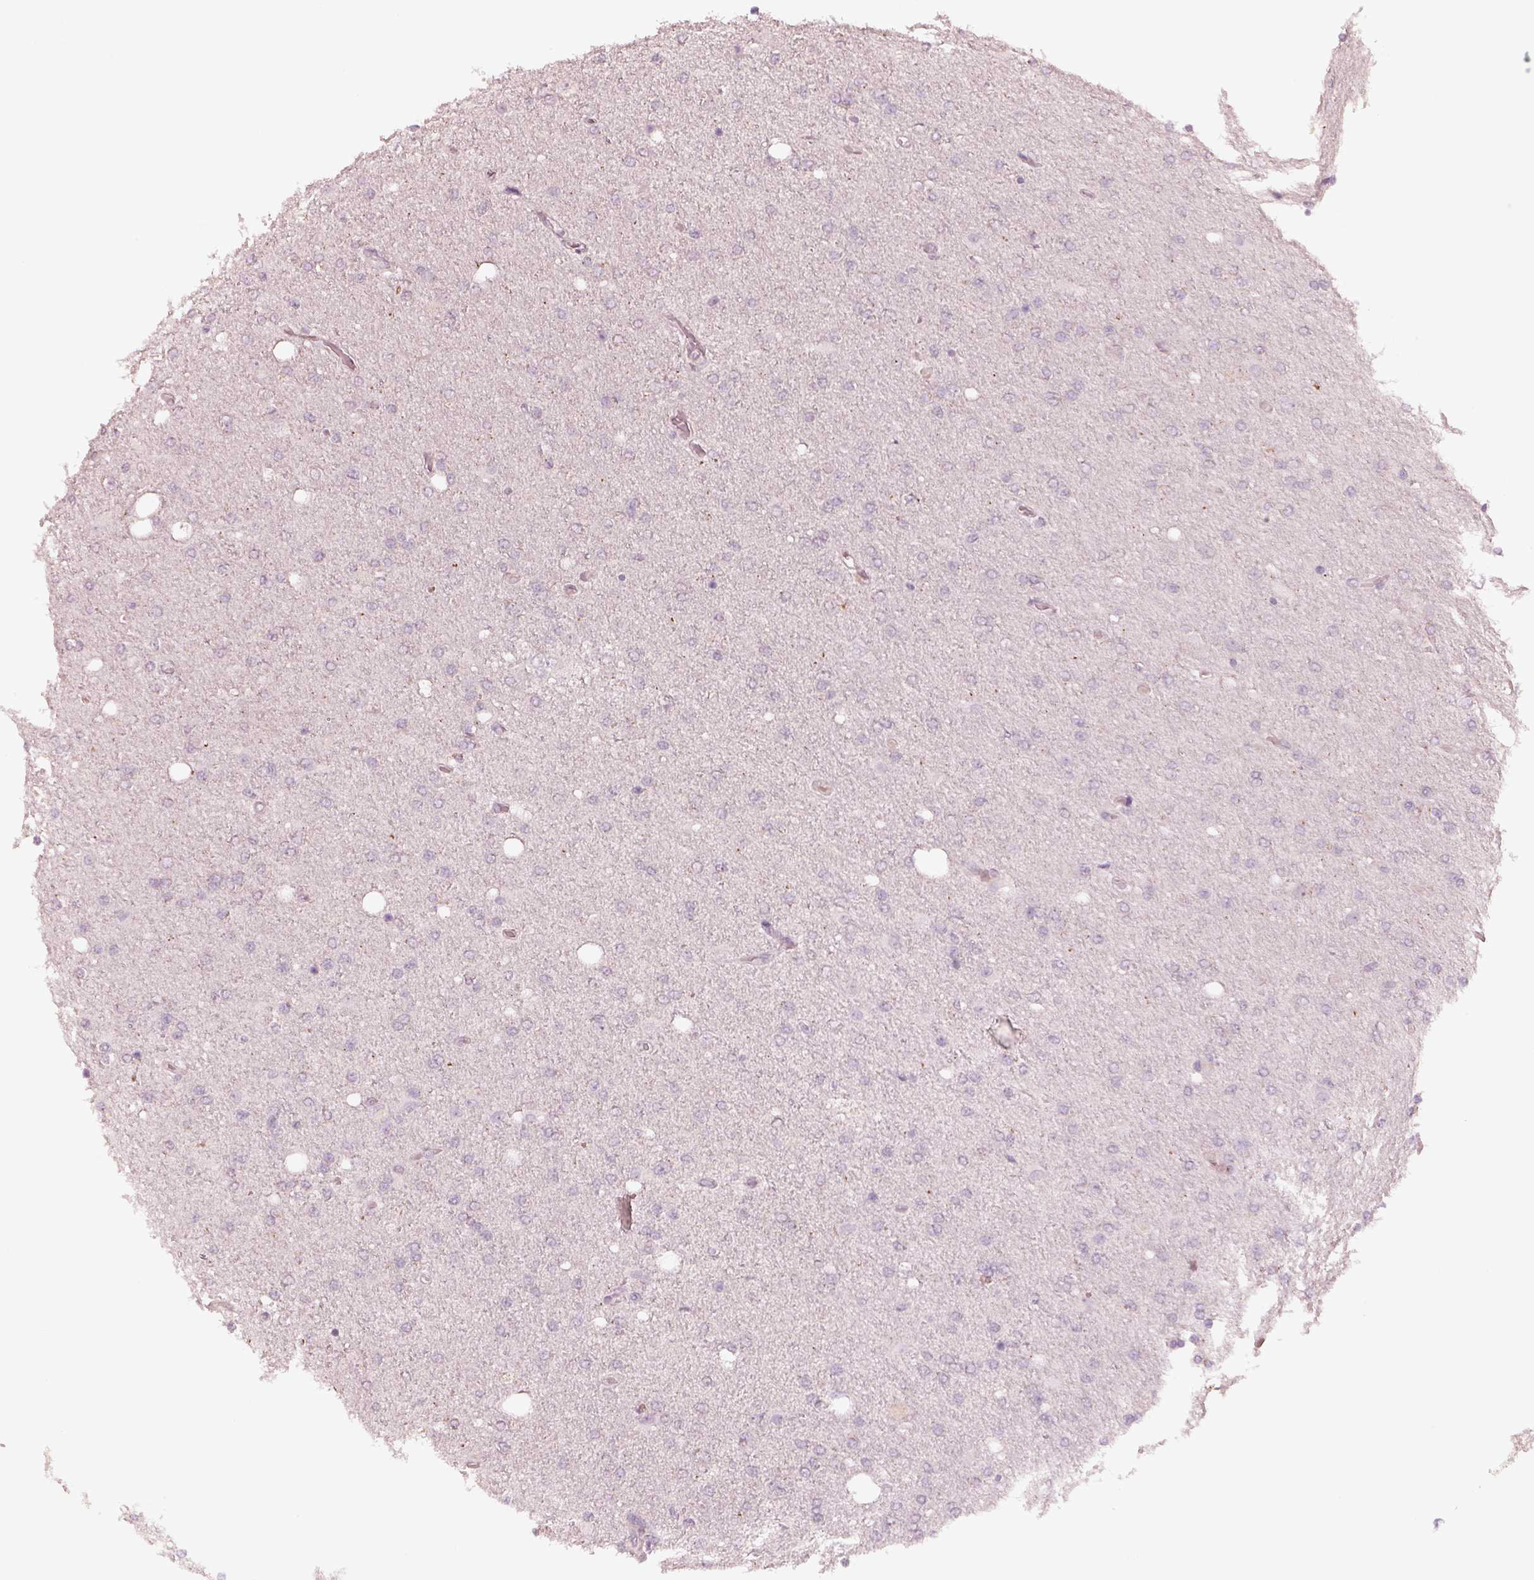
{"staining": {"intensity": "negative", "quantity": "none", "location": "none"}, "tissue": "glioma", "cell_type": "Tumor cells", "image_type": "cancer", "snomed": [{"axis": "morphology", "description": "Glioma, malignant, High grade"}, {"axis": "topography", "description": "Cerebral cortex"}], "caption": "The photomicrograph displays no significant staining in tumor cells of high-grade glioma (malignant).", "gene": "SDCBP2", "patient": {"sex": "male", "age": 70}}